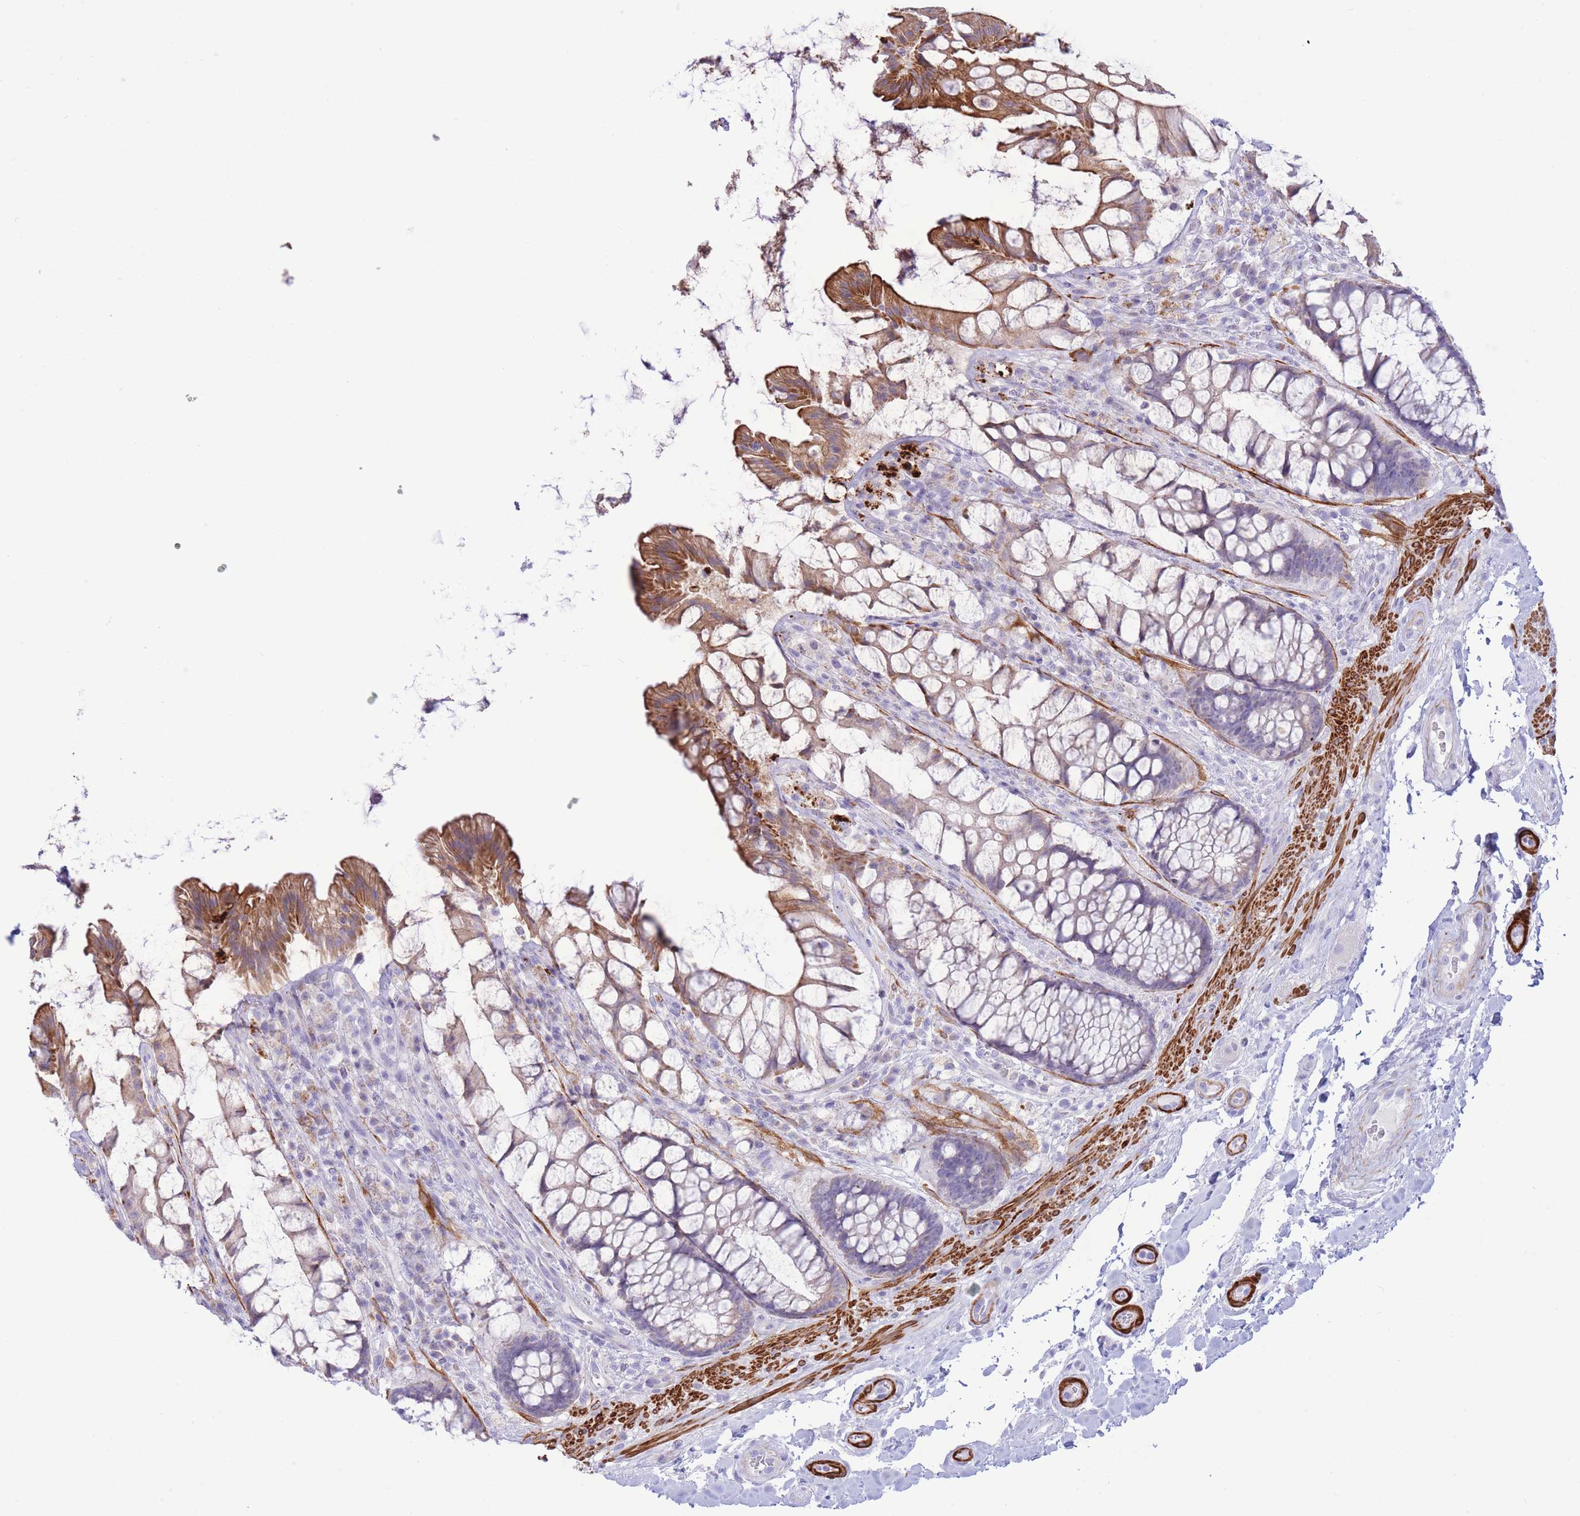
{"staining": {"intensity": "moderate", "quantity": "25%-75%", "location": "cytoplasmic/membranous"}, "tissue": "rectum", "cell_type": "Glandular cells", "image_type": "normal", "snomed": [{"axis": "morphology", "description": "Normal tissue, NOS"}, {"axis": "topography", "description": "Rectum"}], "caption": "Rectum stained with DAB (3,3'-diaminobenzidine) IHC demonstrates medium levels of moderate cytoplasmic/membranous positivity in about 25%-75% of glandular cells. (IHC, brightfield microscopy, high magnification).", "gene": "VWA8", "patient": {"sex": "female", "age": 58}}